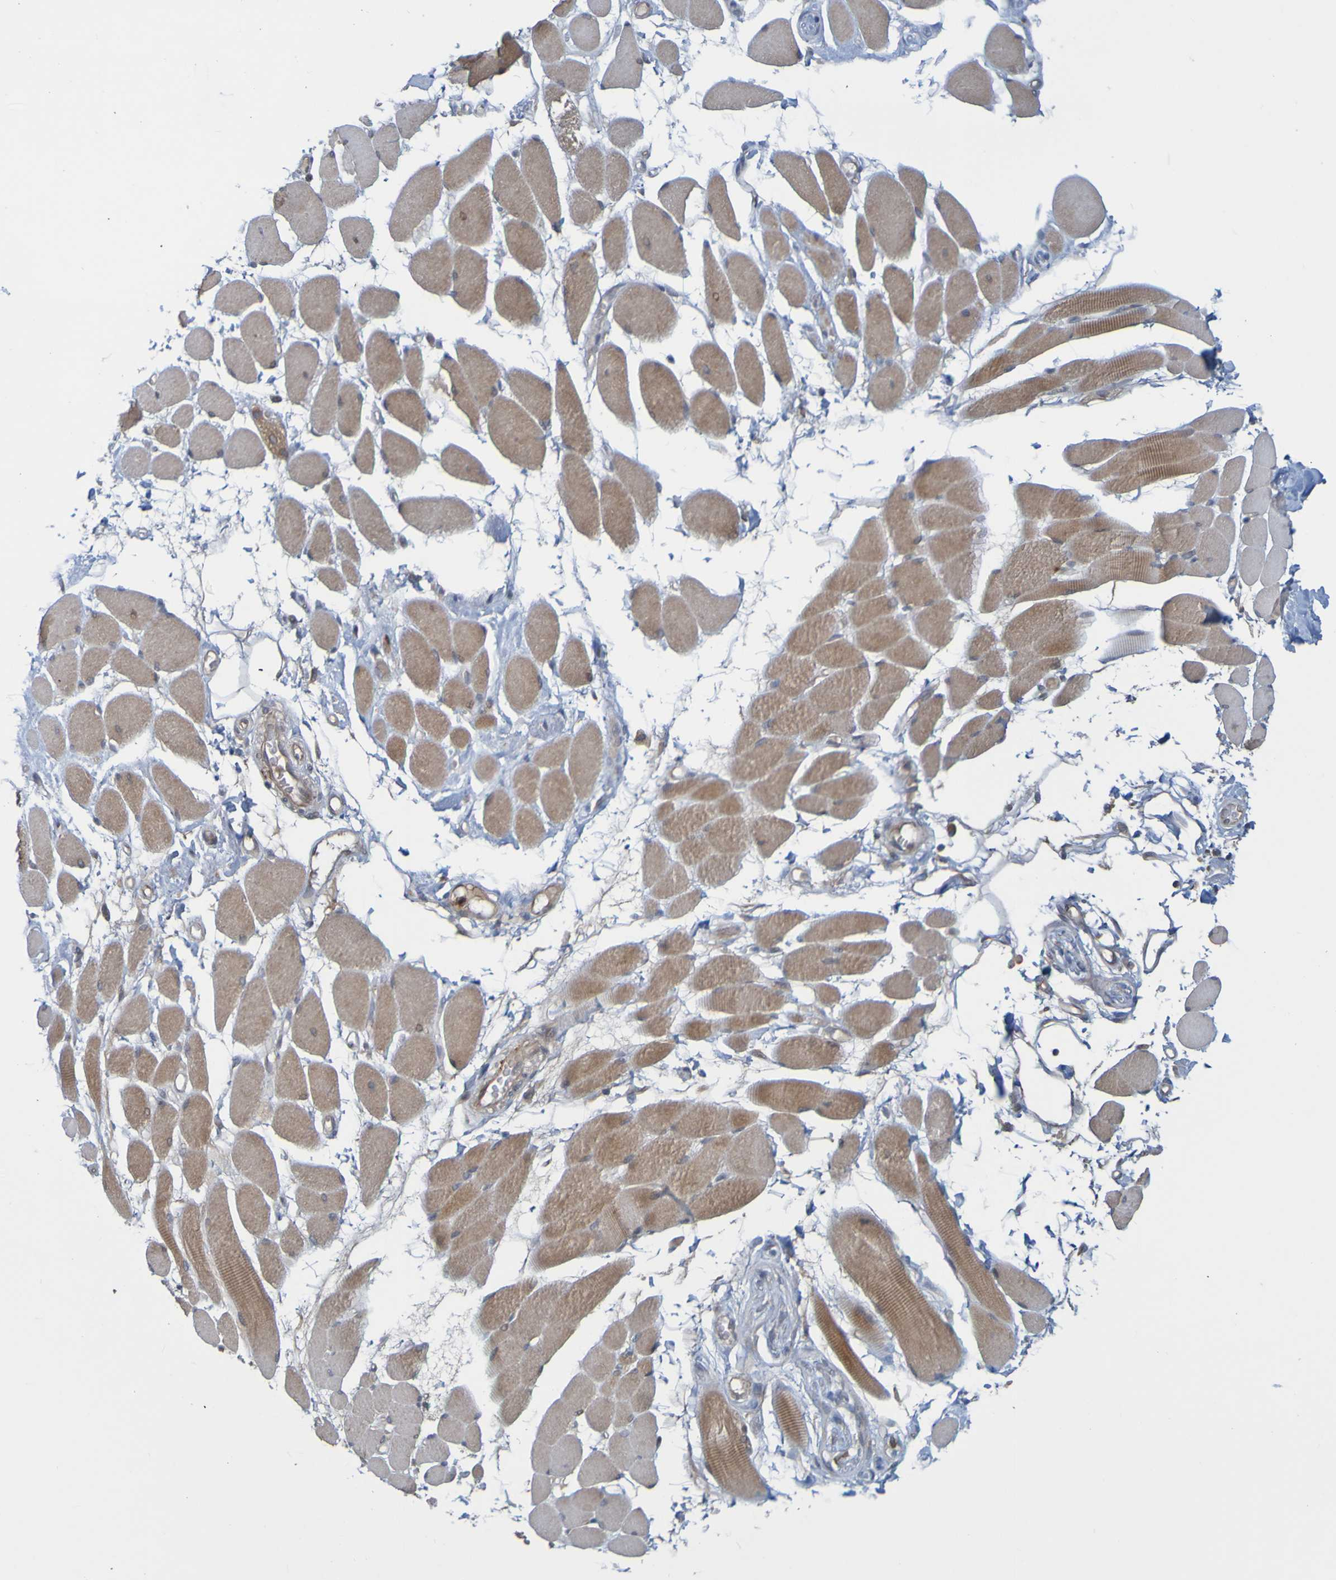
{"staining": {"intensity": "moderate", "quantity": ">75%", "location": "cytoplasmic/membranous"}, "tissue": "skeletal muscle", "cell_type": "Myocytes", "image_type": "normal", "snomed": [{"axis": "morphology", "description": "Normal tissue, NOS"}, {"axis": "topography", "description": "Skeletal muscle"}, {"axis": "topography", "description": "Peripheral nerve tissue"}], "caption": "The histopathology image exhibits a brown stain indicating the presence of a protein in the cytoplasmic/membranous of myocytes in skeletal muscle. (Stains: DAB (3,3'-diaminobenzidine) in brown, nuclei in blue, Microscopy: brightfield microscopy at high magnification).", "gene": "NAV2", "patient": {"sex": "female", "age": 84}}